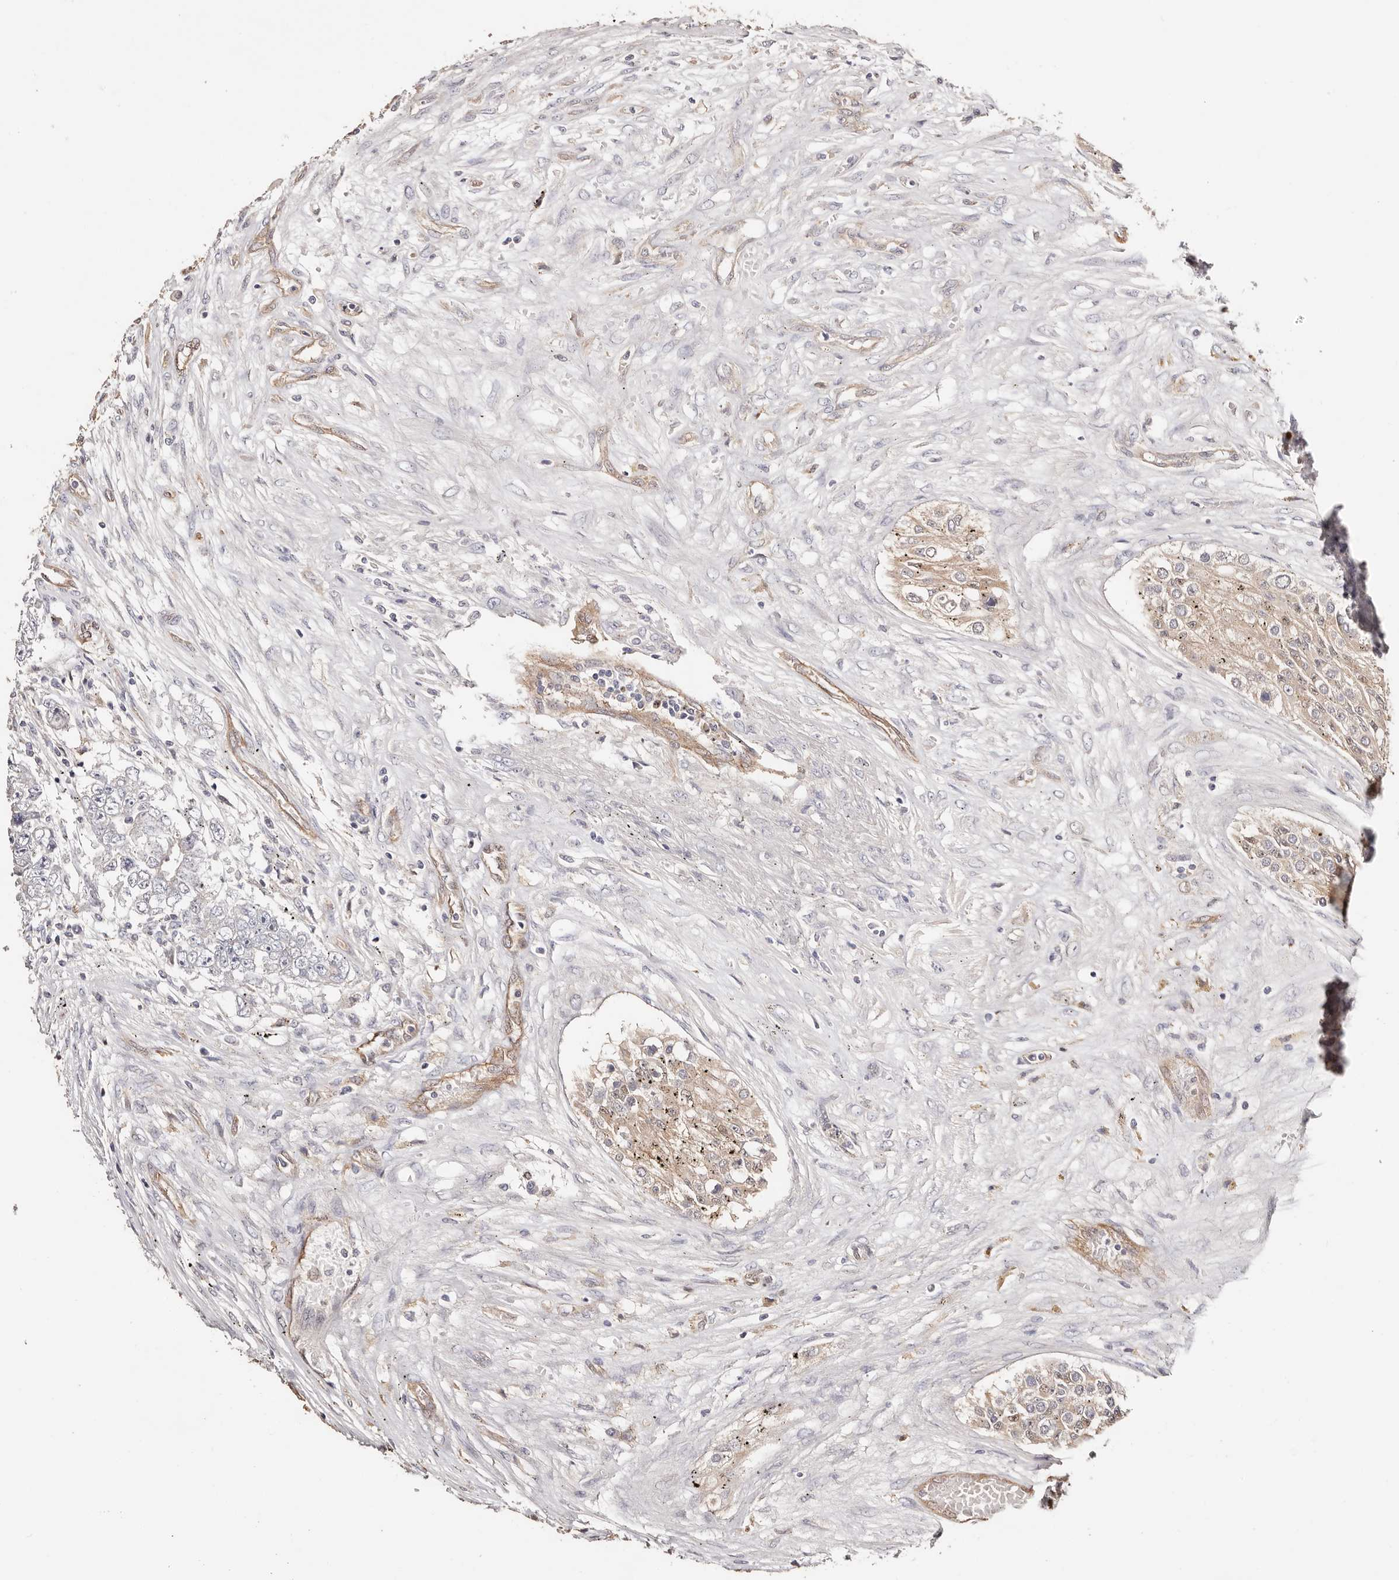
{"staining": {"intensity": "negative", "quantity": "none", "location": "none"}, "tissue": "testis cancer", "cell_type": "Tumor cells", "image_type": "cancer", "snomed": [{"axis": "morphology", "description": "Carcinoma, Embryonal, NOS"}, {"axis": "topography", "description": "Testis"}], "caption": "High power microscopy photomicrograph of an immunohistochemistry (IHC) histopathology image of testis cancer, revealing no significant staining in tumor cells. (Stains: DAB immunohistochemistry with hematoxylin counter stain, Microscopy: brightfield microscopy at high magnification).", "gene": "TGM2", "patient": {"sex": "male", "age": 25}}